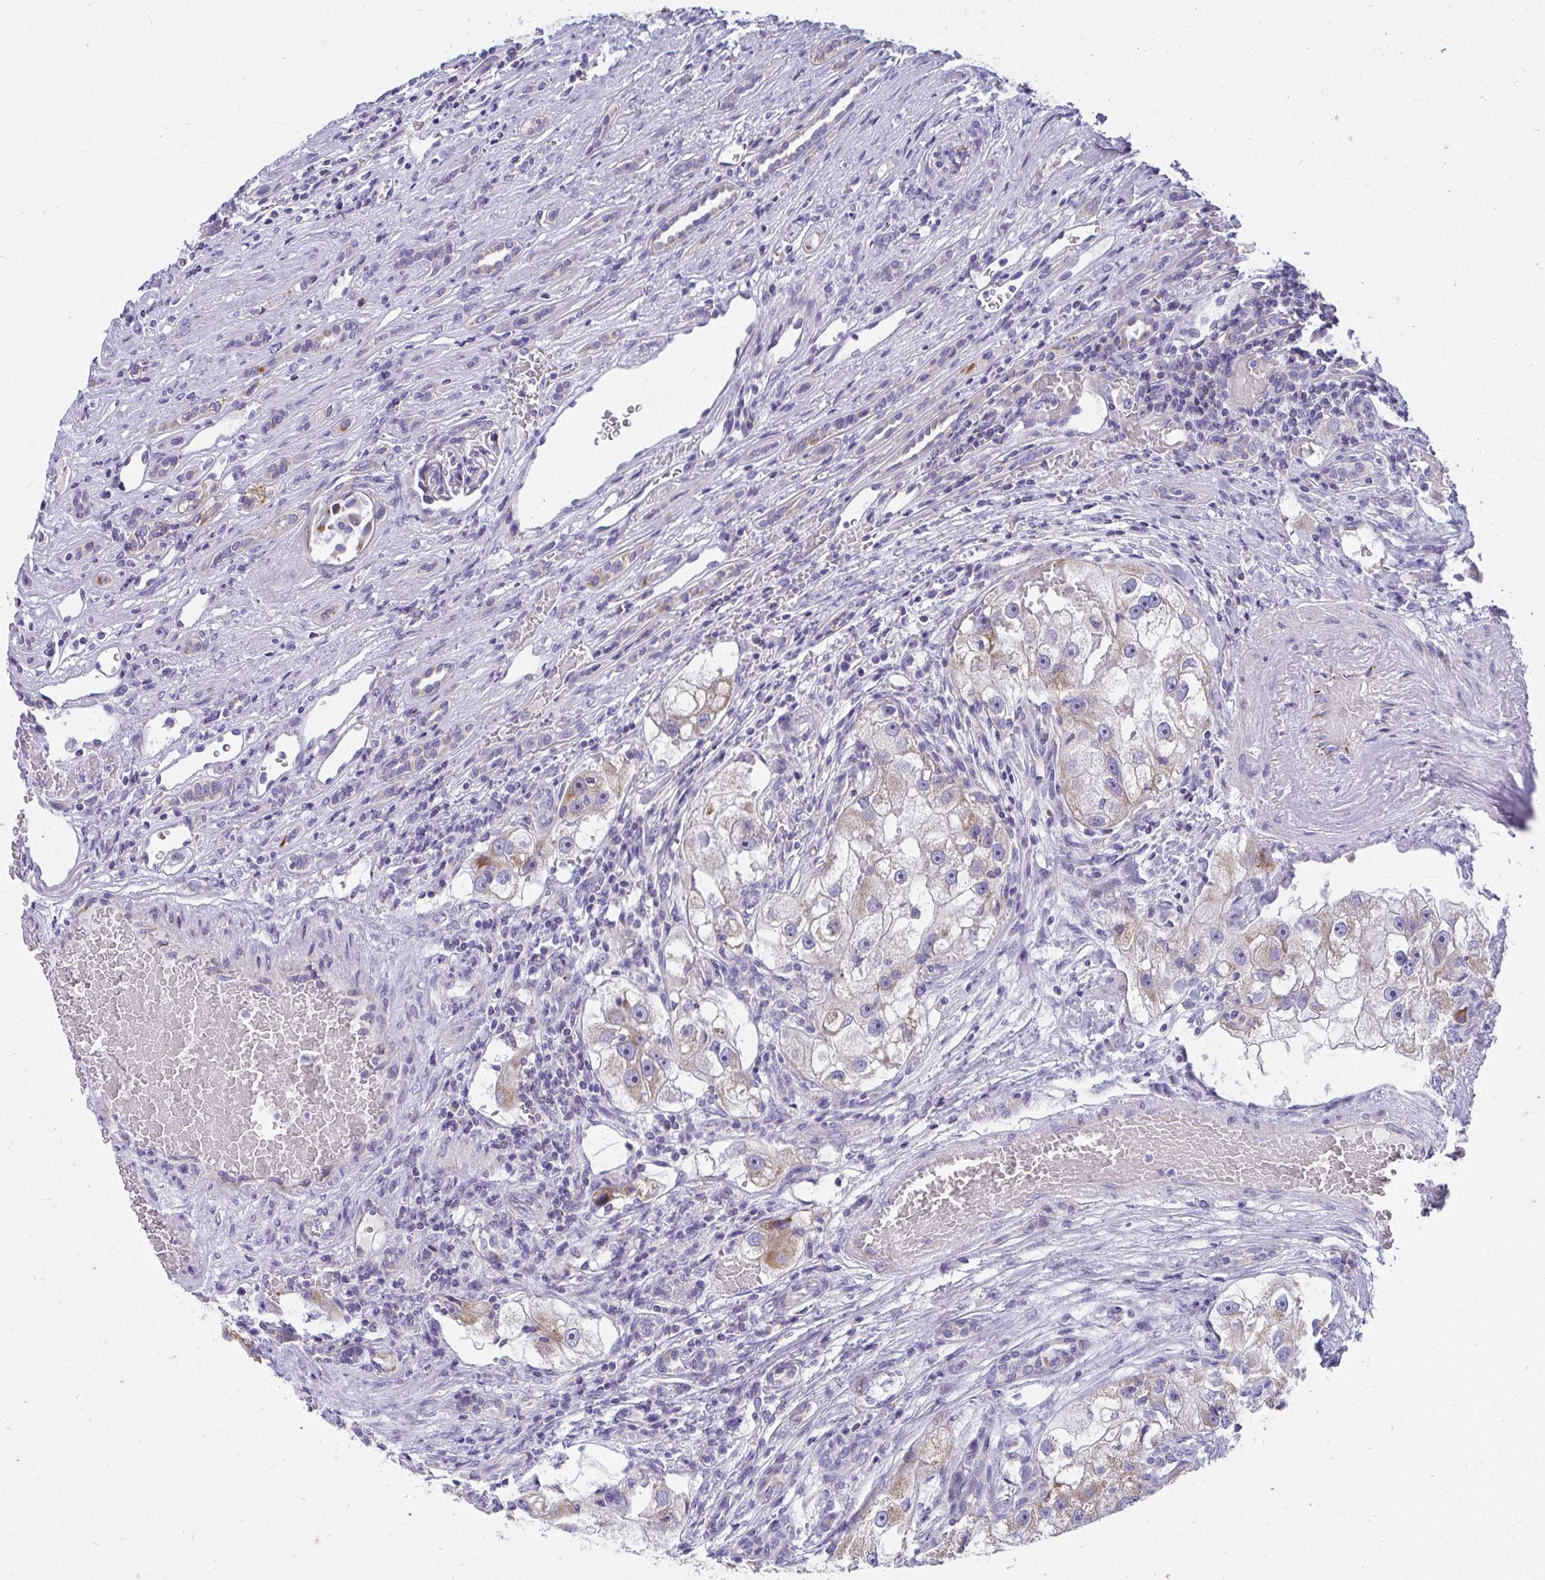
{"staining": {"intensity": "moderate", "quantity": "25%-75%", "location": "cytoplasmic/membranous"}, "tissue": "renal cancer", "cell_type": "Tumor cells", "image_type": "cancer", "snomed": [{"axis": "morphology", "description": "Adenocarcinoma, NOS"}, {"axis": "topography", "description": "Kidney"}], "caption": "Brown immunohistochemical staining in human renal cancer shows moderate cytoplasmic/membranous expression in about 25%-75% of tumor cells.", "gene": "IL37", "patient": {"sex": "male", "age": 63}}